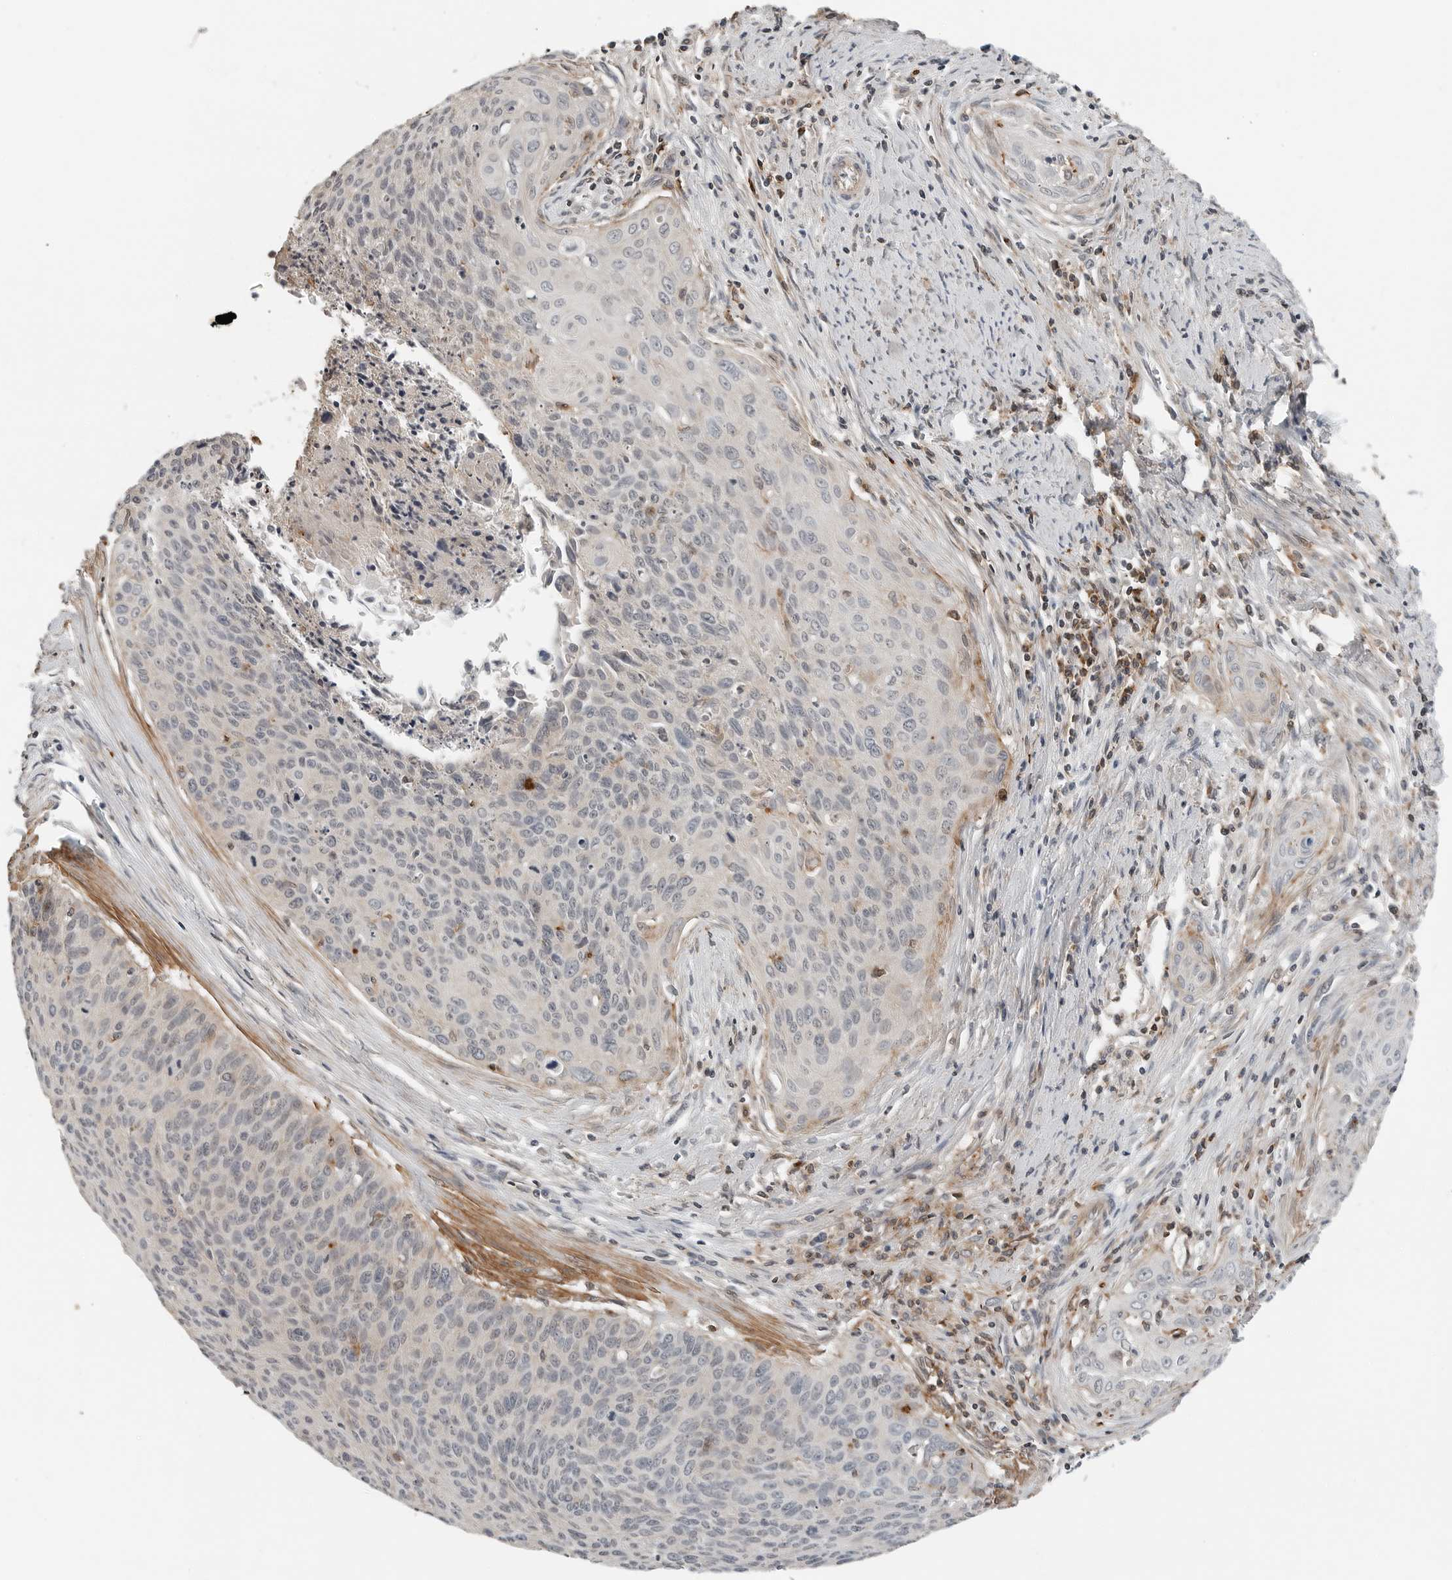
{"staining": {"intensity": "moderate", "quantity": "25%-75%", "location": "cytoplasmic/membranous"}, "tissue": "cervical cancer", "cell_type": "Tumor cells", "image_type": "cancer", "snomed": [{"axis": "morphology", "description": "Squamous cell carcinoma, NOS"}, {"axis": "topography", "description": "Cervix"}], "caption": "Moderate cytoplasmic/membranous expression for a protein is identified in approximately 25%-75% of tumor cells of cervical cancer (squamous cell carcinoma) using immunohistochemistry (IHC).", "gene": "LEFTY2", "patient": {"sex": "female", "age": 55}}